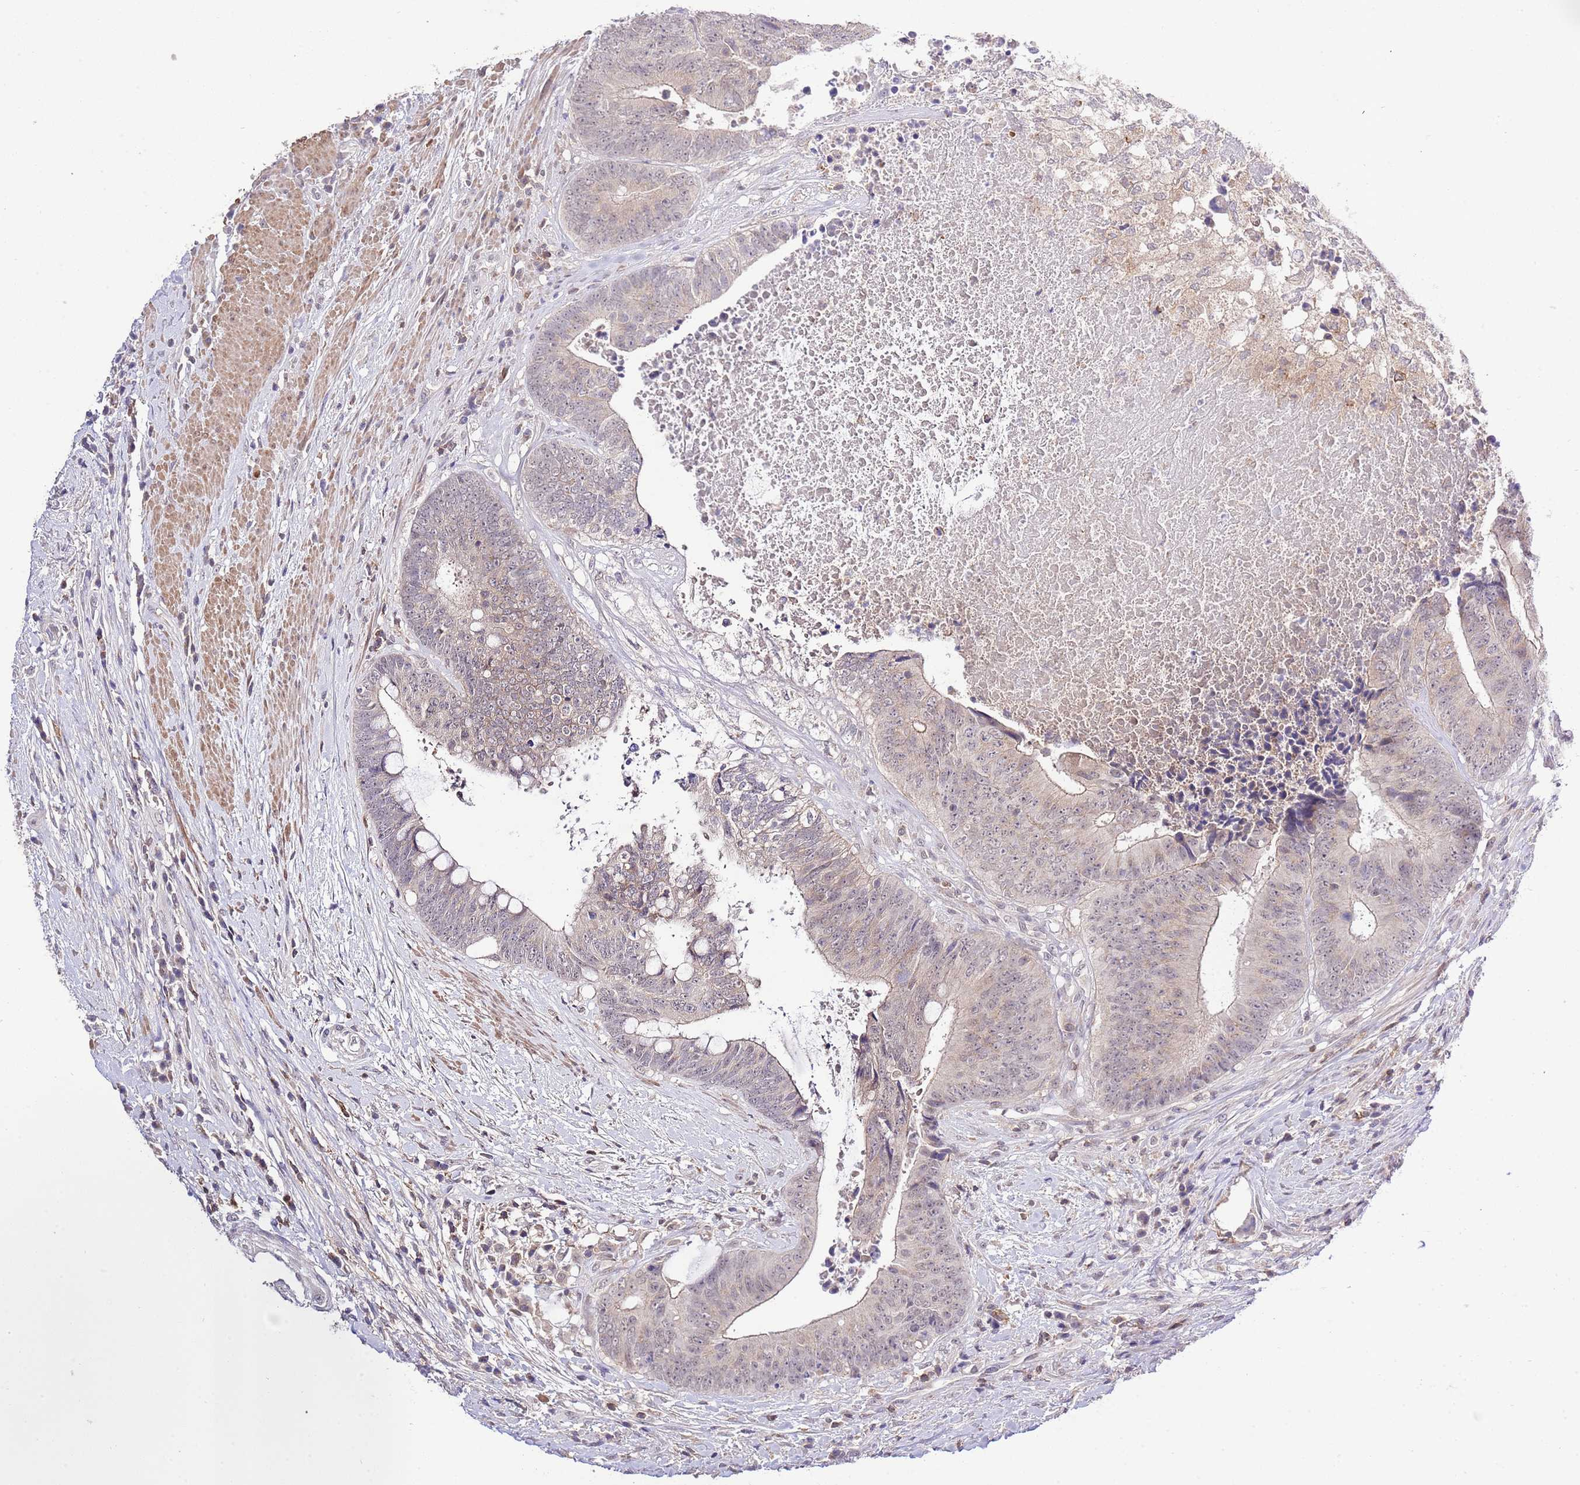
{"staining": {"intensity": "weak", "quantity": "<25%", "location": "cytoplasmic/membranous"}, "tissue": "colorectal cancer", "cell_type": "Tumor cells", "image_type": "cancer", "snomed": [{"axis": "morphology", "description": "Adenocarcinoma, NOS"}, {"axis": "topography", "description": "Rectum"}], "caption": "Tumor cells show no significant protein staining in colorectal cancer (adenocarcinoma).", "gene": "EFHD1", "patient": {"sex": "male", "age": 72}}